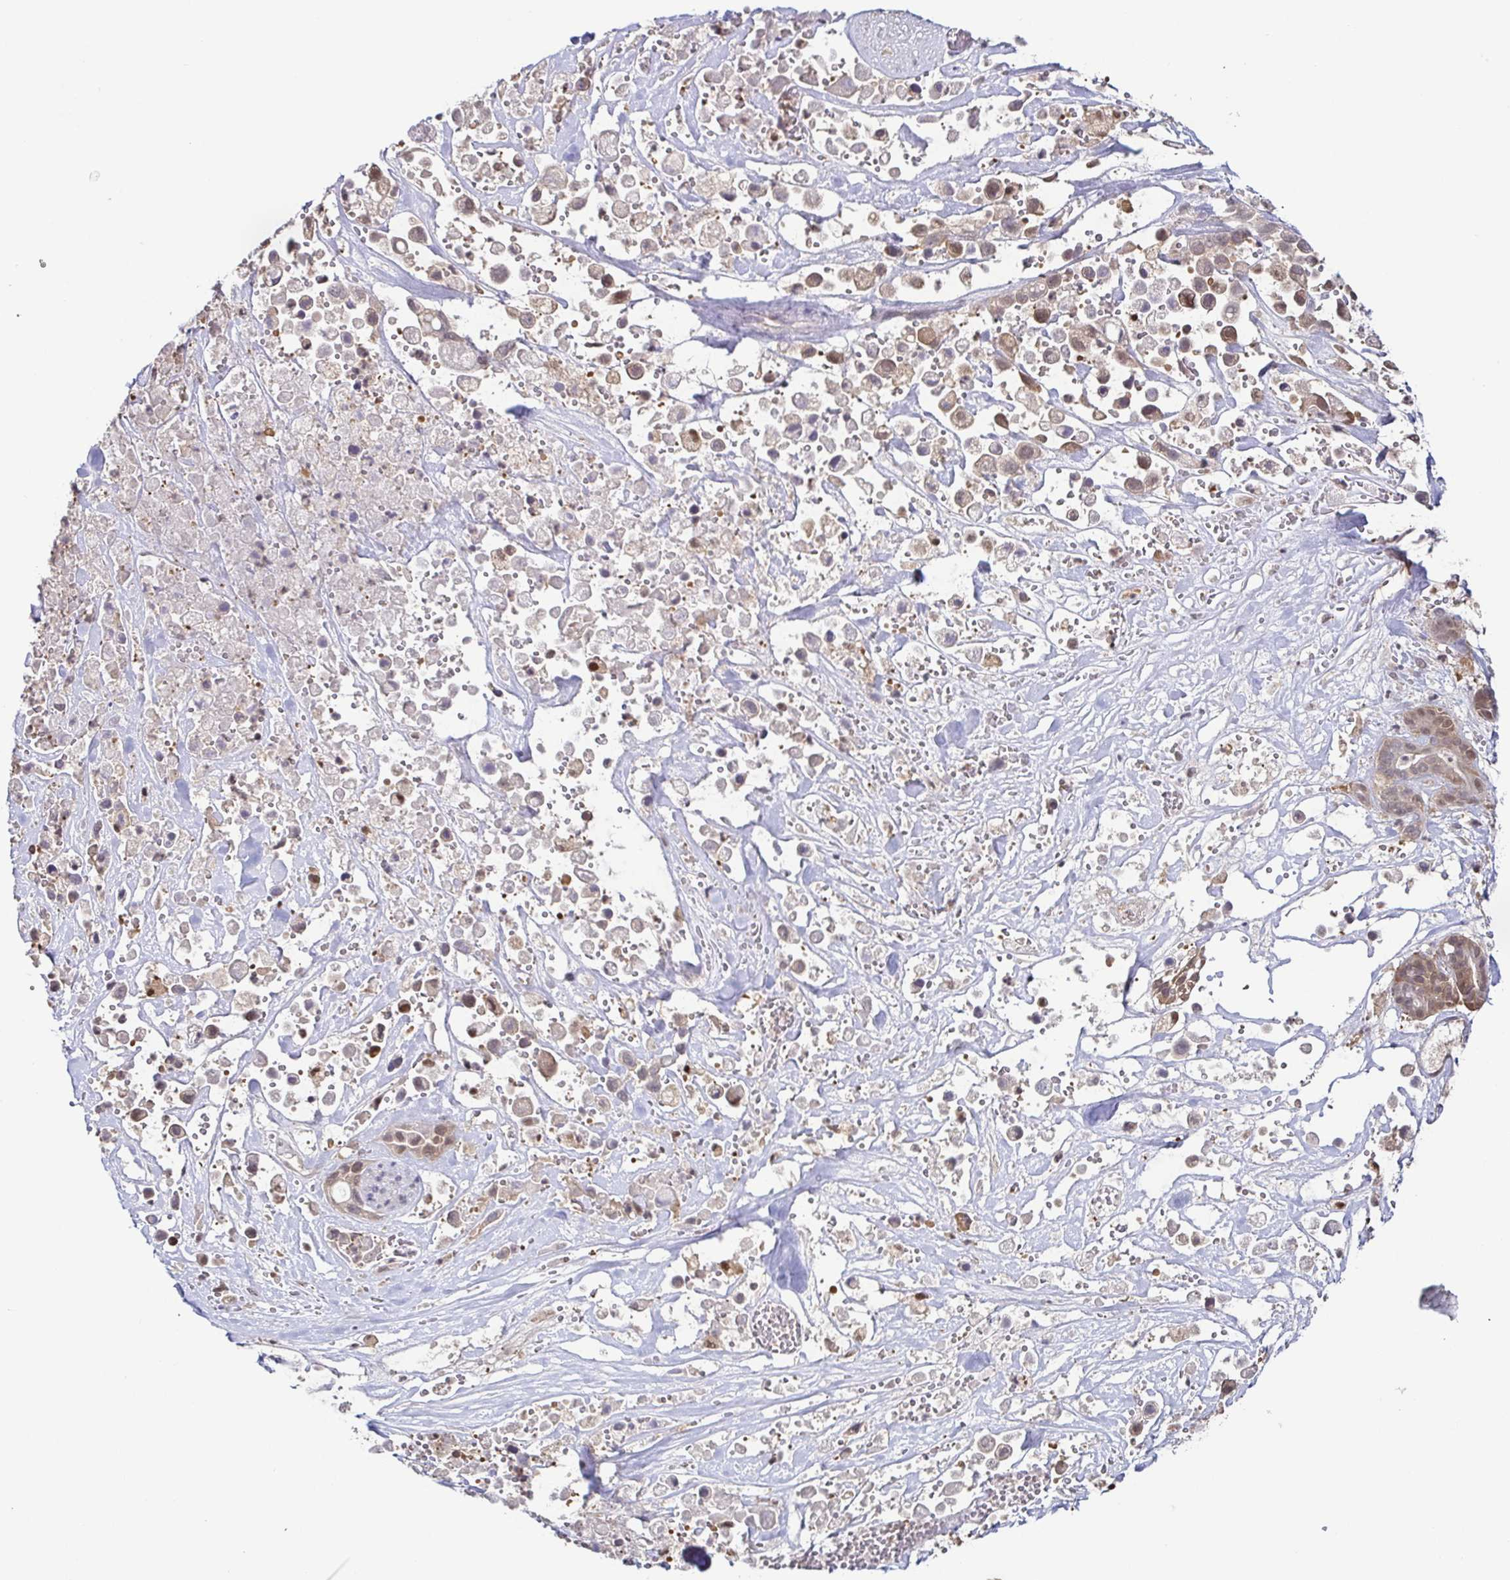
{"staining": {"intensity": "weak", "quantity": ">75%", "location": "cytoplasmic/membranous,nuclear"}, "tissue": "pancreatic cancer", "cell_type": "Tumor cells", "image_type": "cancer", "snomed": [{"axis": "morphology", "description": "Adenocarcinoma, NOS"}, {"axis": "topography", "description": "Pancreas"}], "caption": "Pancreatic adenocarcinoma stained with a brown dye shows weak cytoplasmic/membranous and nuclear positive positivity in about >75% of tumor cells.", "gene": "PSMB9", "patient": {"sex": "male", "age": 44}}